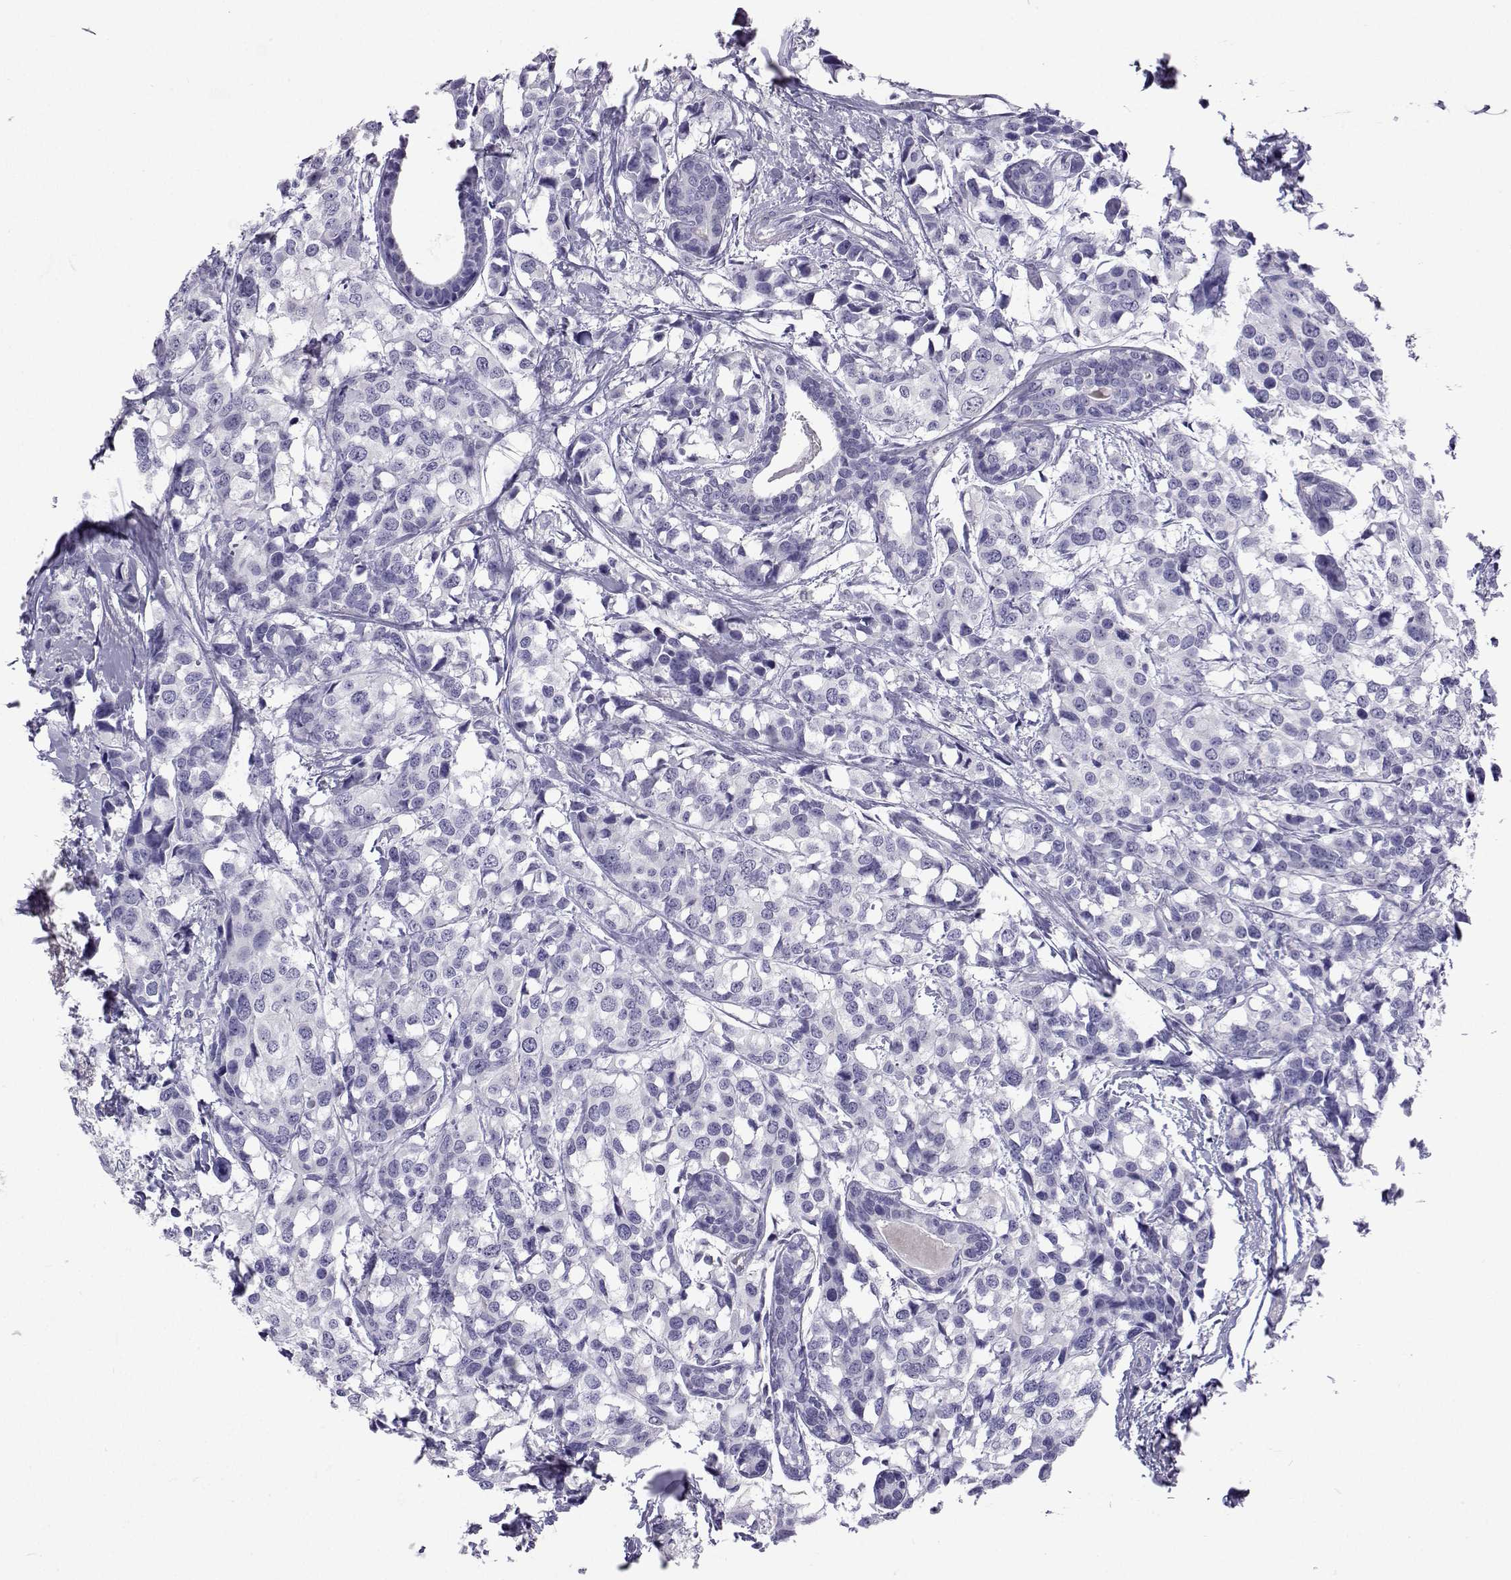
{"staining": {"intensity": "negative", "quantity": "none", "location": "none"}, "tissue": "breast cancer", "cell_type": "Tumor cells", "image_type": "cancer", "snomed": [{"axis": "morphology", "description": "Lobular carcinoma"}, {"axis": "topography", "description": "Breast"}], "caption": "There is no significant expression in tumor cells of lobular carcinoma (breast).", "gene": "GALM", "patient": {"sex": "female", "age": 59}}